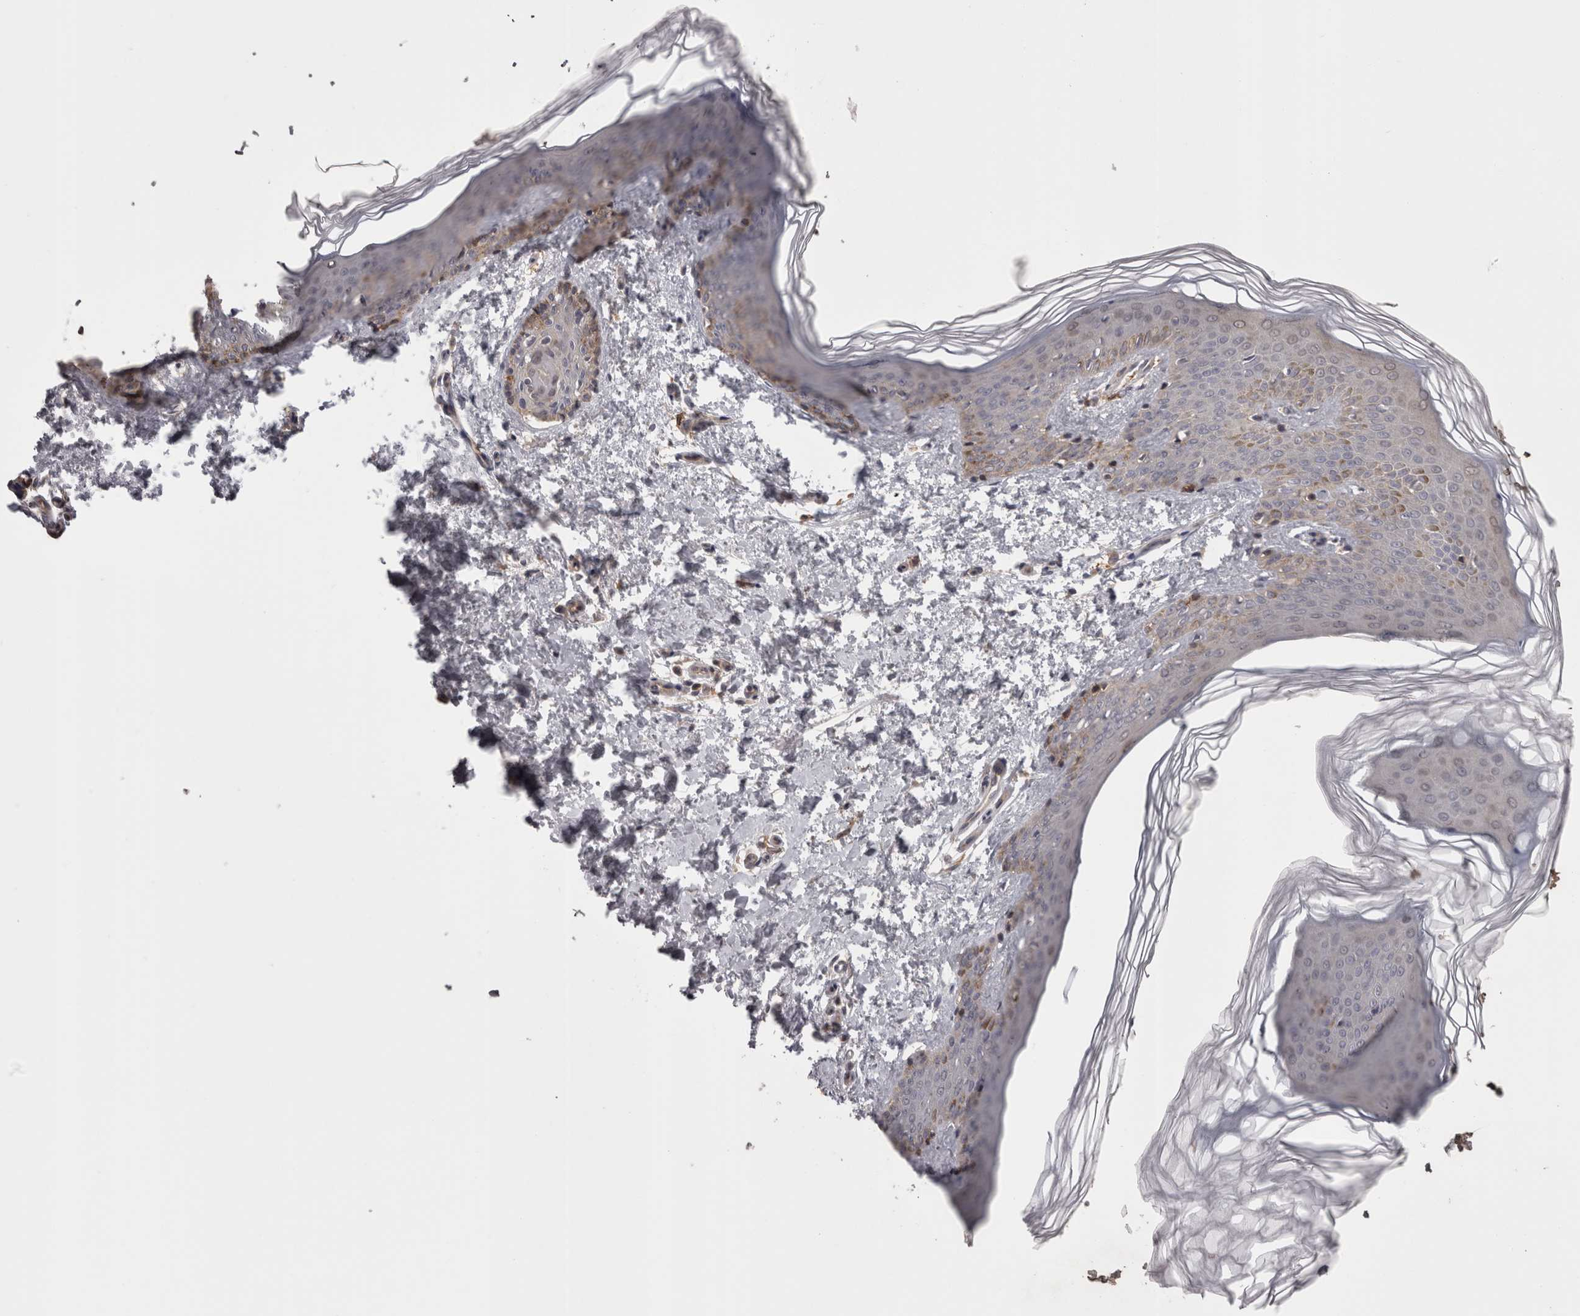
{"staining": {"intensity": "negative", "quantity": "none", "location": "none"}, "tissue": "skin", "cell_type": "Fibroblasts", "image_type": "normal", "snomed": [{"axis": "morphology", "description": "Normal tissue, NOS"}, {"axis": "morphology", "description": "Neoplasm, benign, NOS"}, {"axis": "topography", "description": "Skin"}, {"axis": "topography", "description": "Soft tissue"}], "caption": "Histopathology image shows no protein expression in fibroblasts of normal skin. (Stains: DAB IHC with hematoxylin counter stain, Microscopy: brightfield microscopy at high magnification).", "gene": "PON3", "patient": {"sex": "male", "age": 26}}